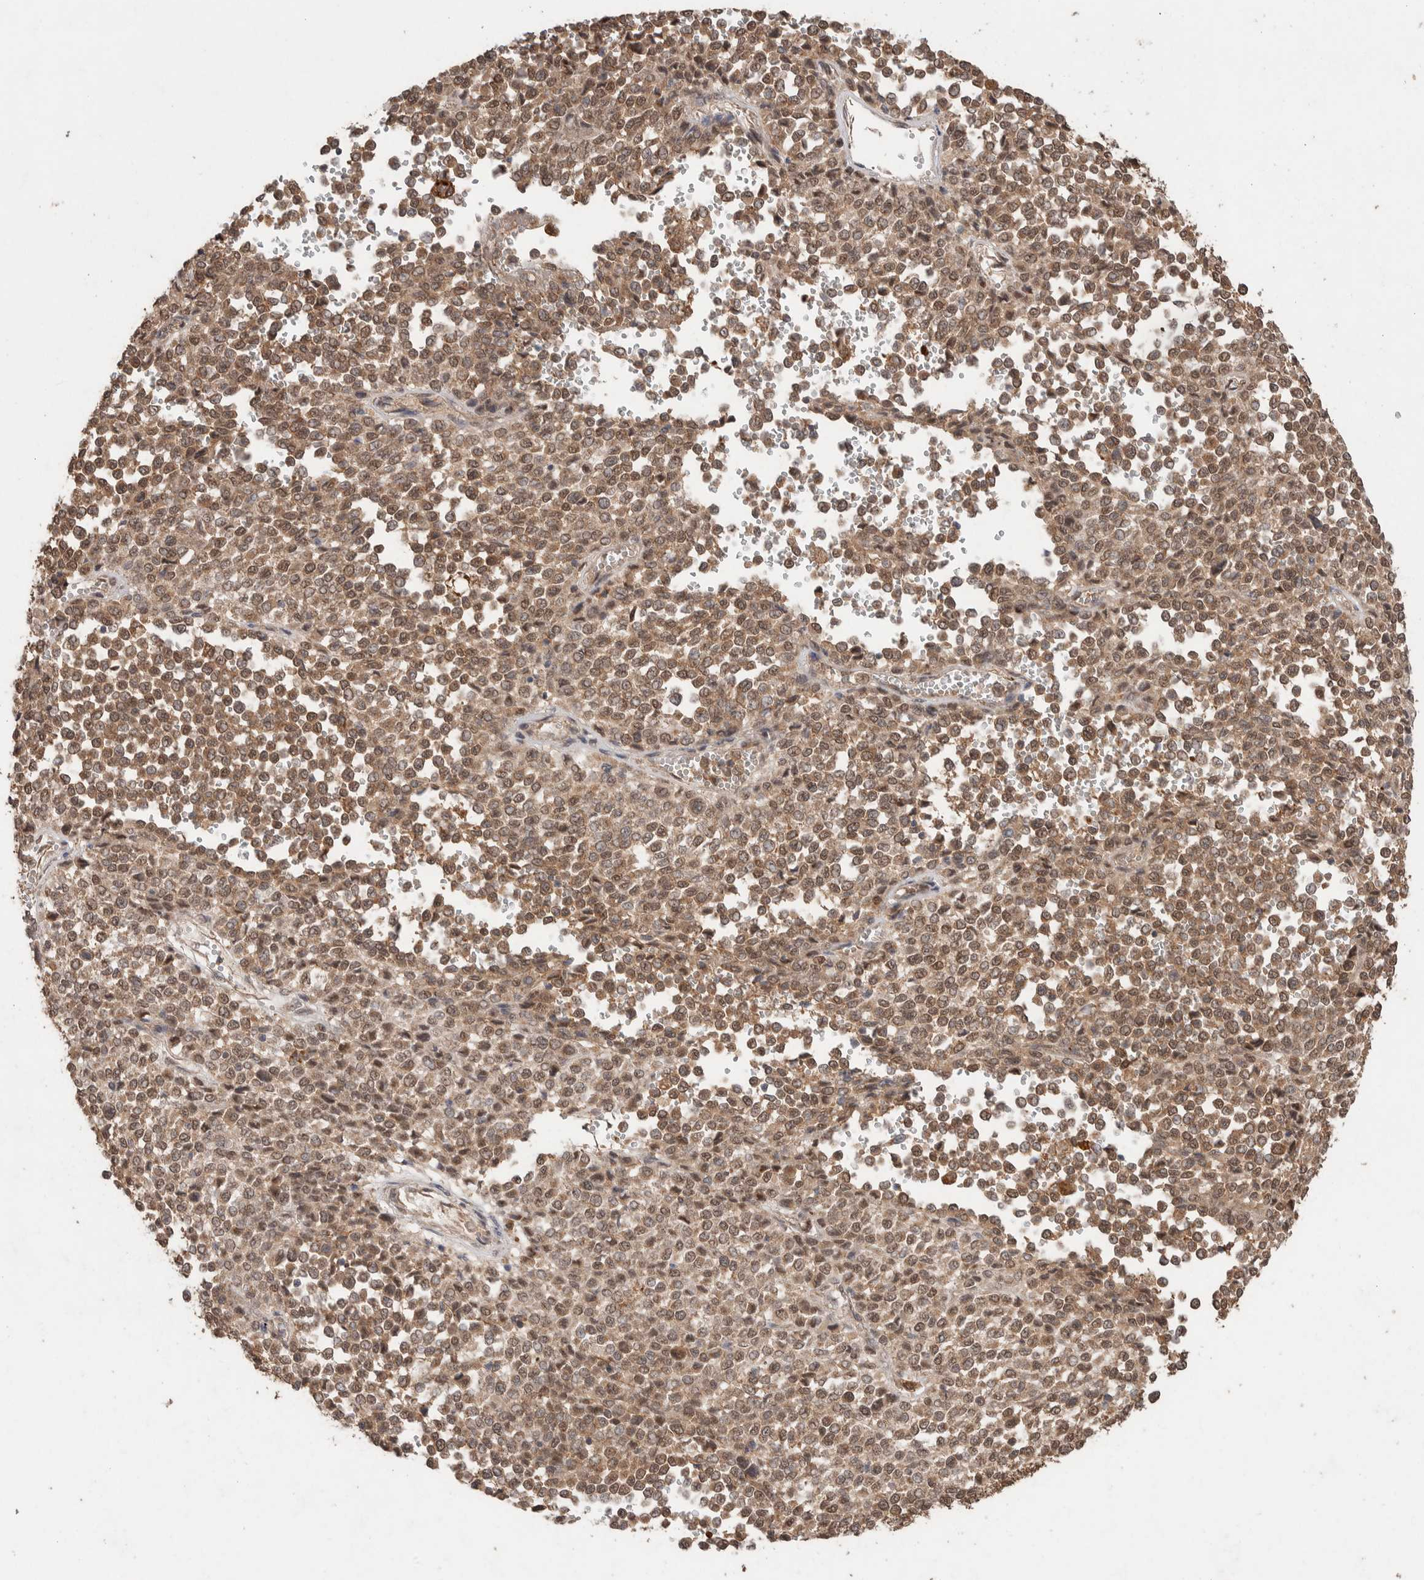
{"staining": {"intensity": "moderate", "quantity": ">75%", "location": "cytoplasmic/membranous,nuclear"}, "tissue": "melanoma", "cell_type": "Tumor cells", "image_type": "cancer", "snomed": [{"axis": "morphology", "description": "Malignant melanoma, Metastatic site"}, {"axis": "topography", "description": "Pancreas"}], "caption": "A high-resolution histopathology image shows immunohistochemistry staining of melanoma, which reveals moderate cytoplasmic/membranous and nuclear staining in about >75% of tumor cells.", "gene": "KCNJ5", "patient": {"sex": "female", "age": 30}}